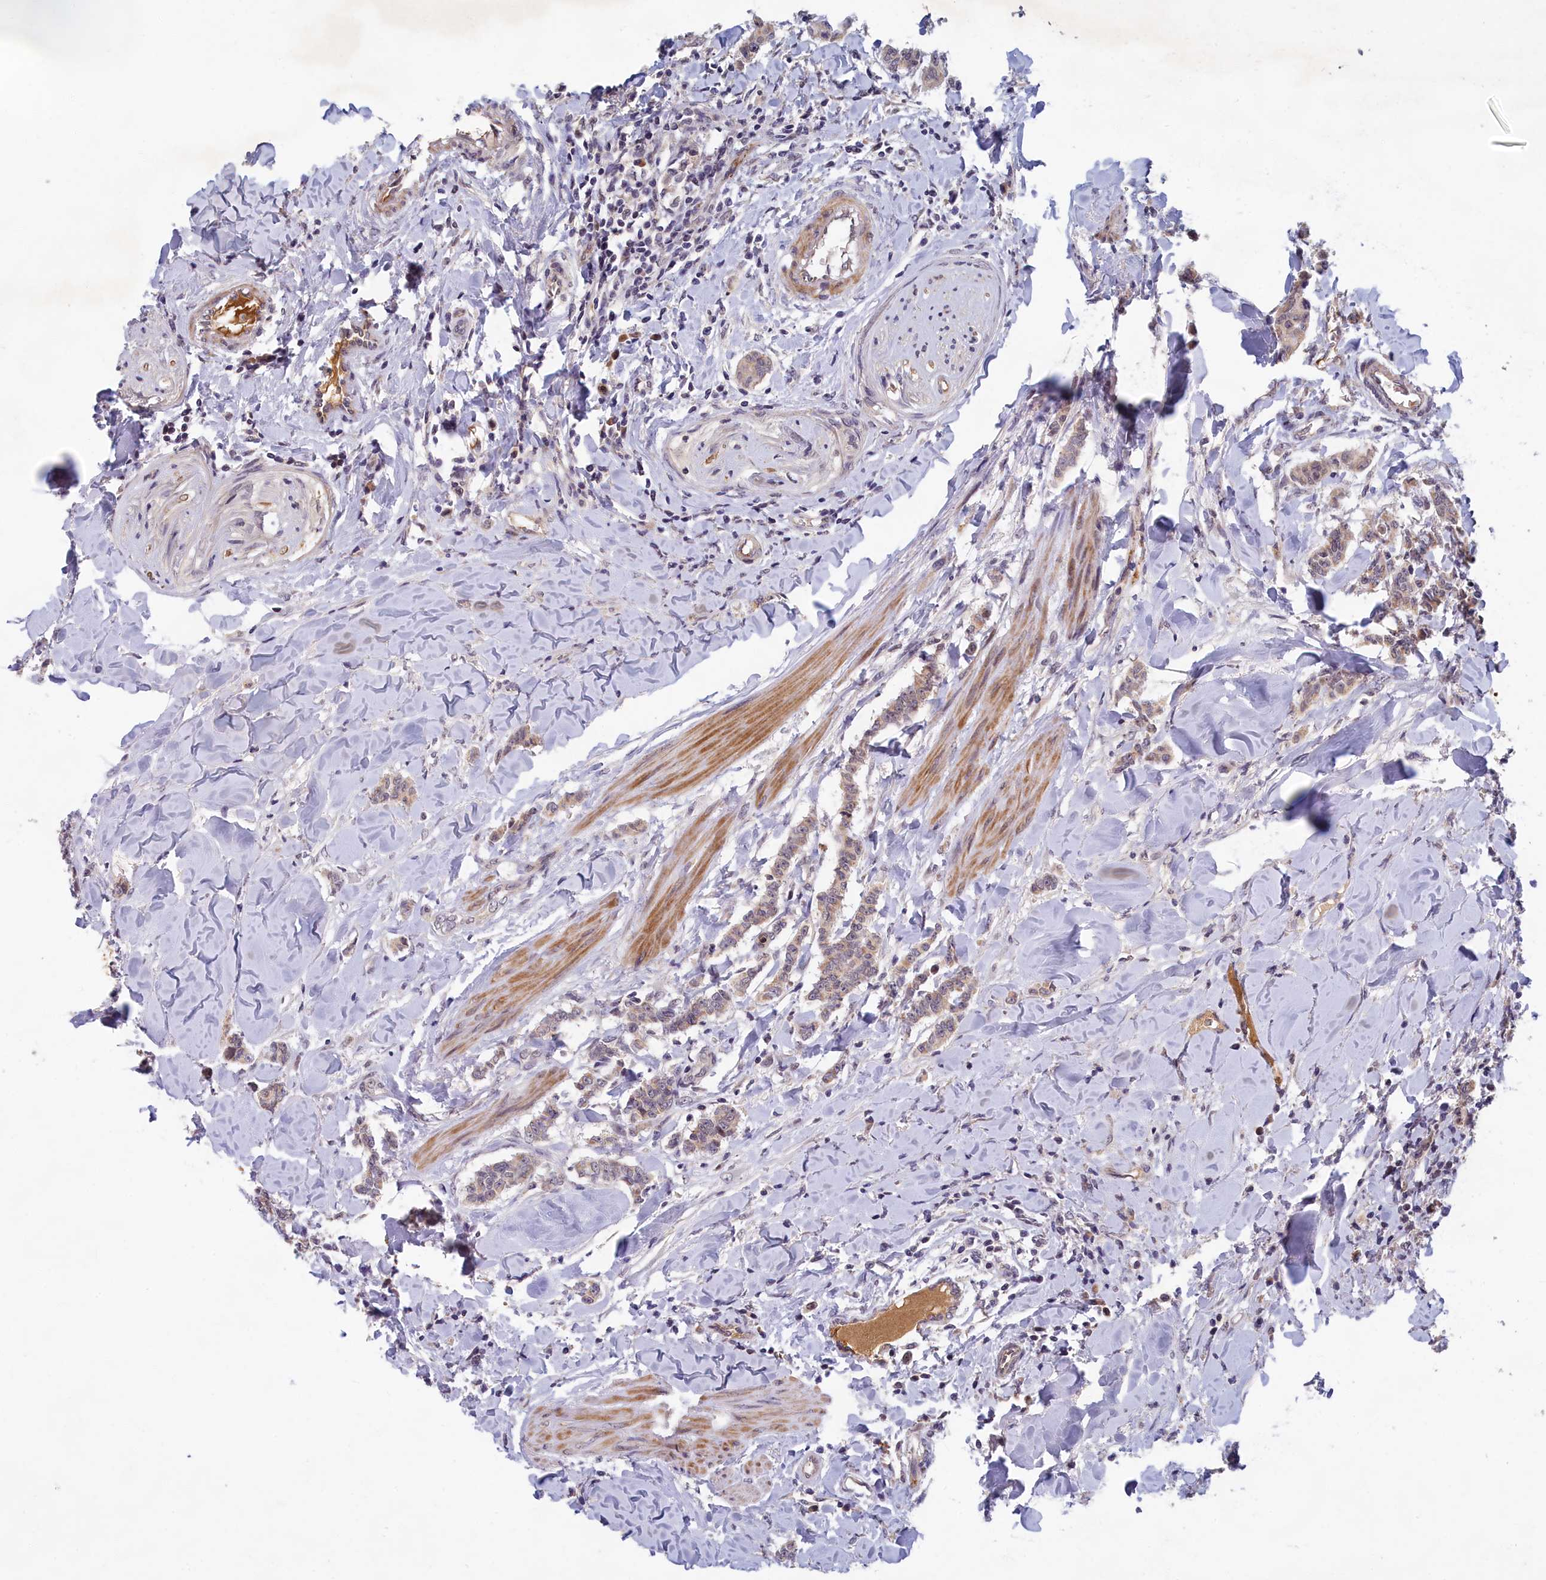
{"staining": {"intensity": "weak", "quantity": ">75%", "location": "cytoplasmic/membranous"}, "tissue": "breast cancer", "cell_type": "Tumor cells", "image_type": "cancer", "snomed": [{"axis": "morphology", "description": "Duct carcinoma"}, {"axis": "topography", "description": "Breast"}], "caption": "Immunohistochemistry (DAB) staining of intraductal carcinoma (breast) displays weak cytoplasmic/membranous protein expression in approximately >75% of tumor cells.", "gene": "EARS2", "patient": {"sex": "female", "age": 40}}